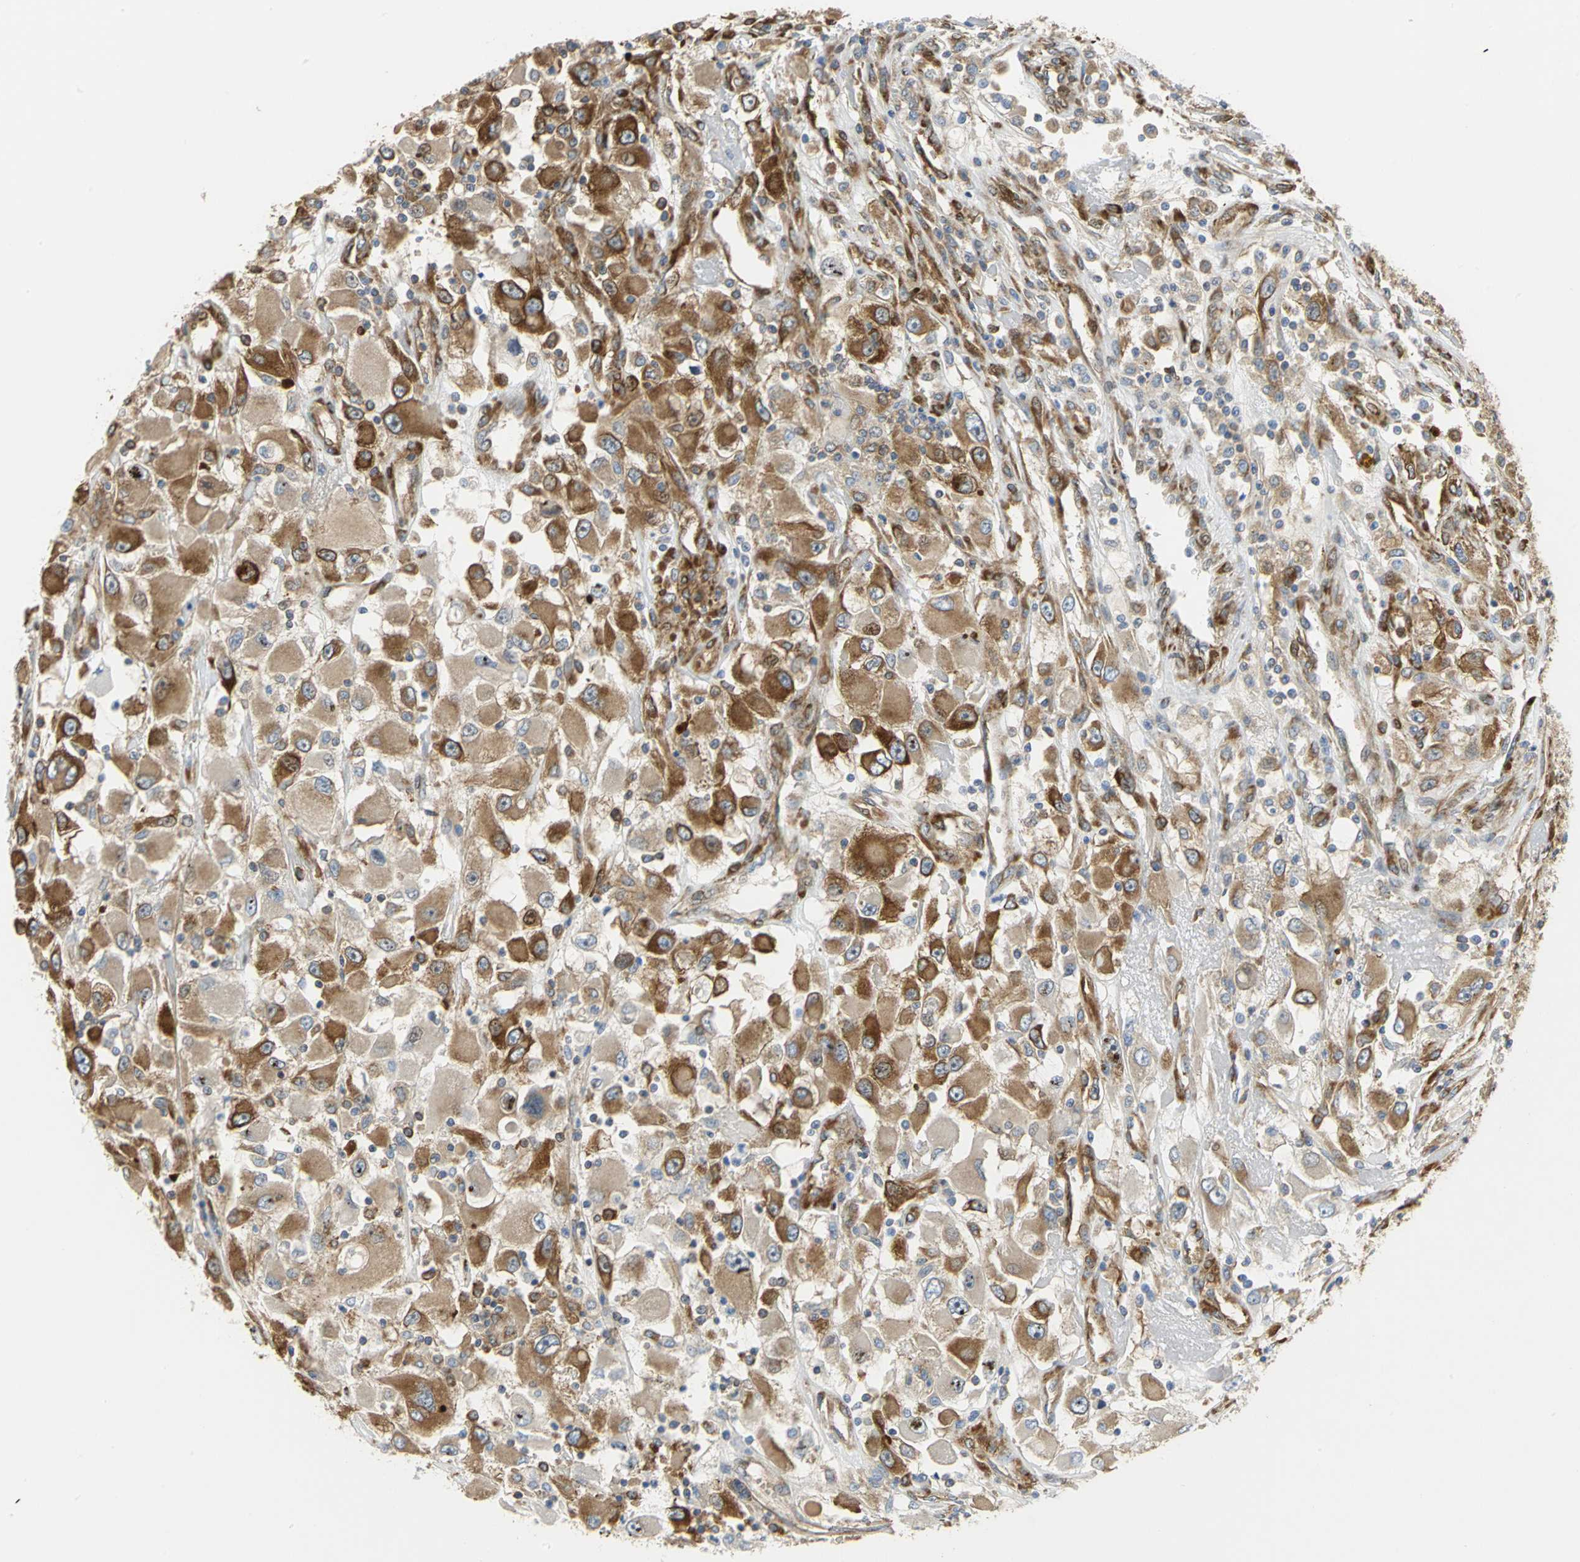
{"staining": {"intensity": "moderate", "quantity": ">75%", "location": "cytoplasmic/membranous"}, "tissue": "renal cancer", "cell_type": "Tumor cells", "image_type": "cancer", "snomed": [{"axis": "morphology", "description": "Adenocarcinoma, NOS"}, {"axis": "topography", "description": "Kidney"}], "caption": "Immunohistochemical staining of human renal adenocarcinoma demonstrates medium levels of moderate cytoplasmic/membranous staining in approximately >75% of tumor cells.", "gene": "YBX1", "patient": {"sex": "female", "age": 52}}